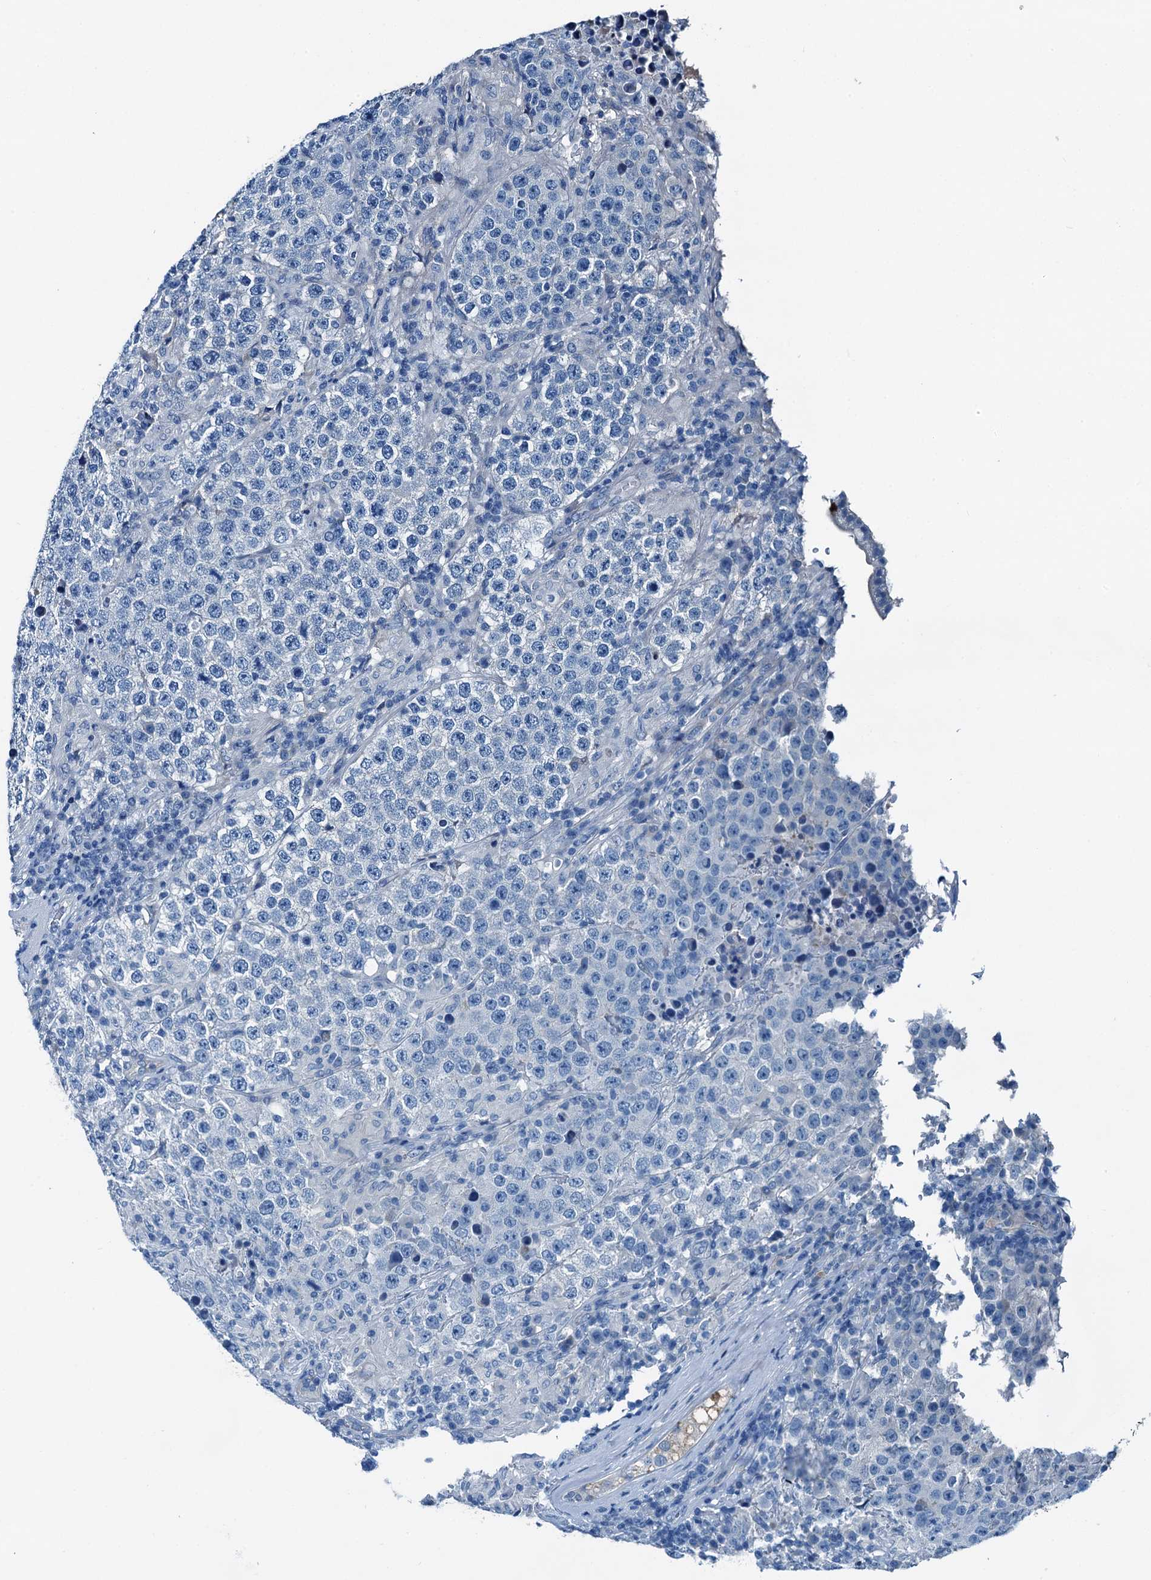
{"staining": {"intensity": "negative", "quantity": "none", "location": "none"}, "tissue": "testis cancer", "cell_type": "Tumor cells", "image_type": "cancer", "snomed": [{"axis": "morphology", "description": "Normal tissue, NOS"}, {"axis": "morphology", "description": "Urothelial carcinoma, High grade"}, {"axis": "morphology", "description": "Seminoma, NOS"}, {"axis": "morphology", "description": "Carcinoma, Embryonal, NOS"}, {"axis": "topography", "description": "Urinary bladder"}, {"axis": "topography", "description": "Testis"}], "caption": "High magnification brightfield microscopy of testis cancer (seminoma) stained with DAB (3,3'-diaminobenzidine) (brown) and counterstained with hematoxylin (blue): tumor cells show no significant staining.", "gene": "RAB3IL1", "patient": {"sex": "male", "age": 41}}